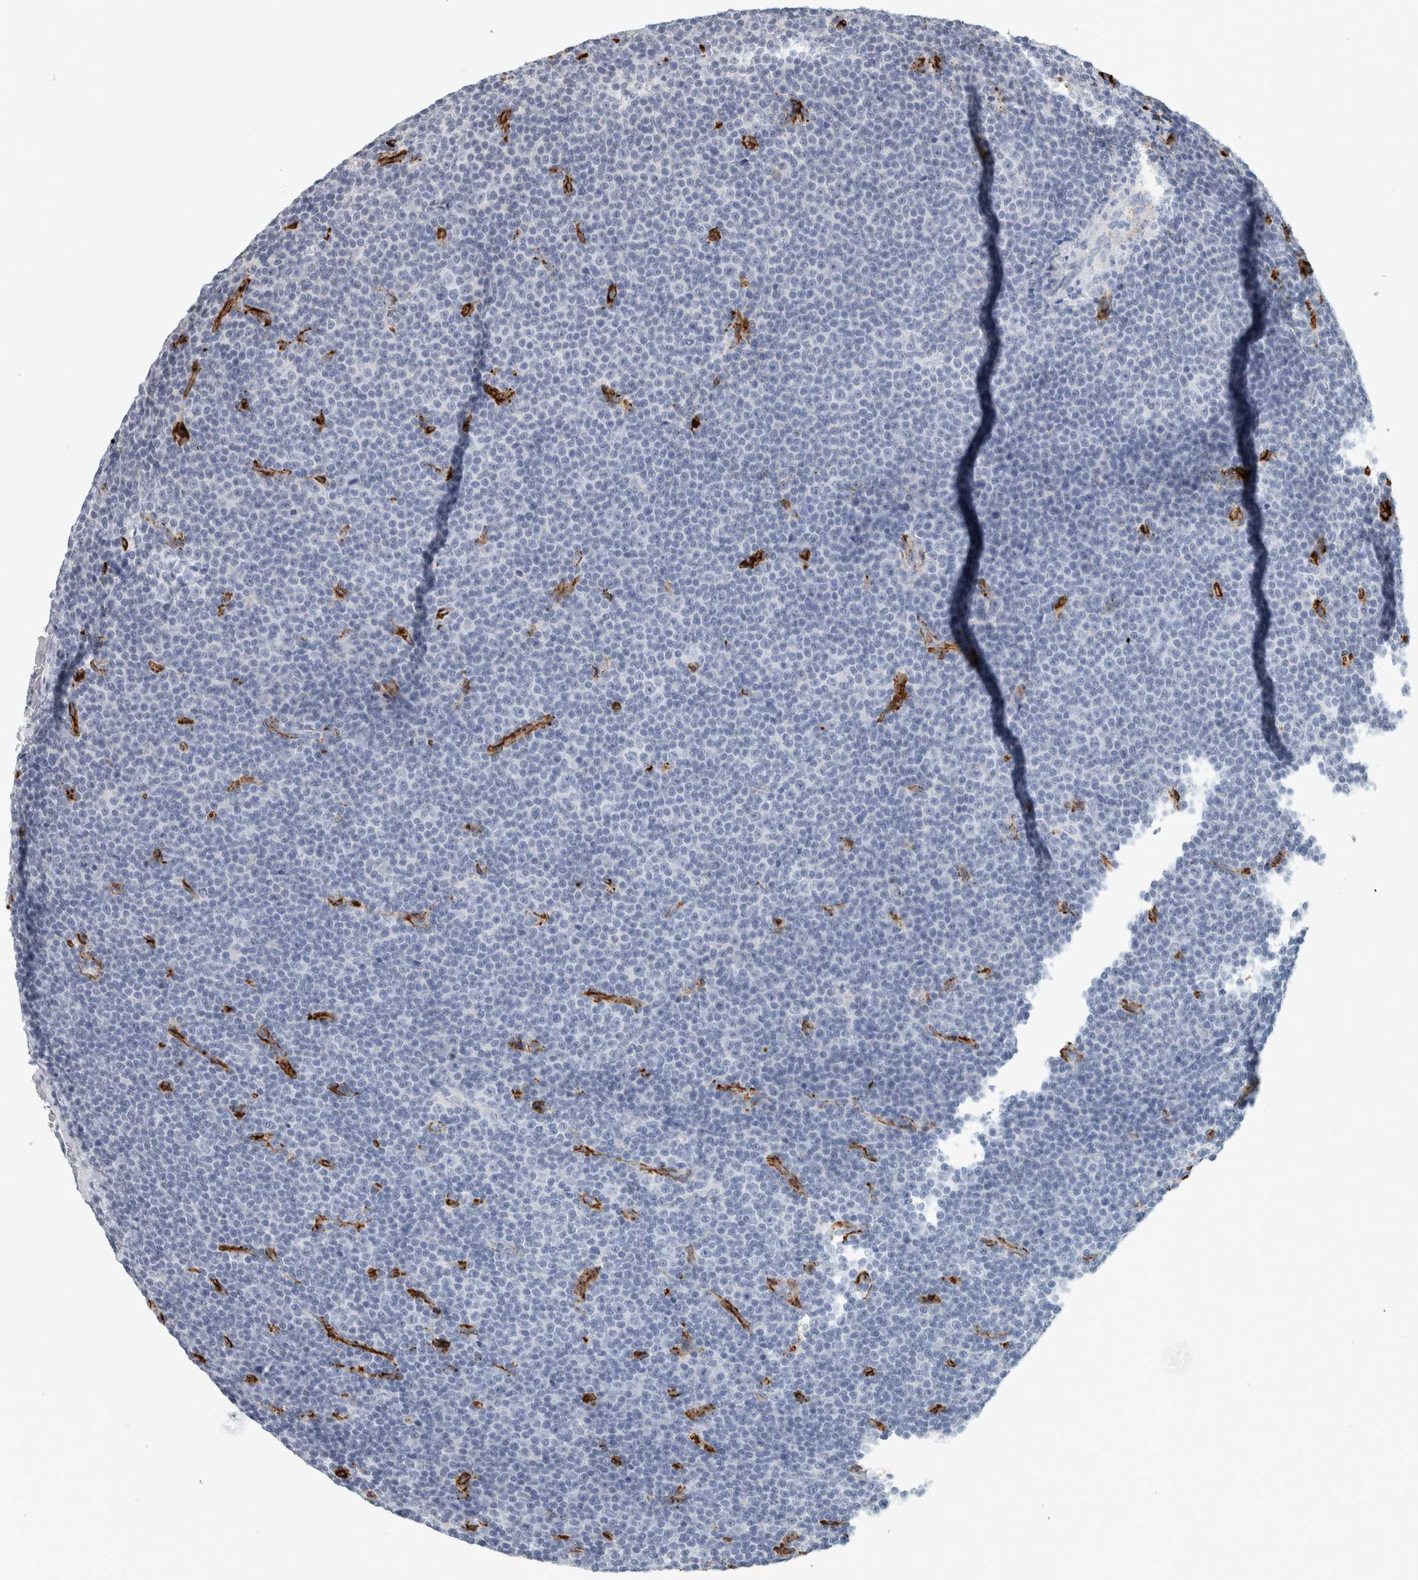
{"staining": {"intensity": "negative", "quantity": "none", "location": "none"}, "tissue": "lymphoma", "cell_type": "Tumor cells", "image_type": "cancer", "snomed": [{"axis": "morphology", "description": "Malignant lymphoma, non-Hodgkin's type, Low grade"}, {"axis": "topography", "description": "Lymph node"}], "caption": "Immunohistochemical staining of human lymphoma reveals no significant expression in tumor cells.", "gene": "CD36", "patient": {"sex": "female", "age": 67}}